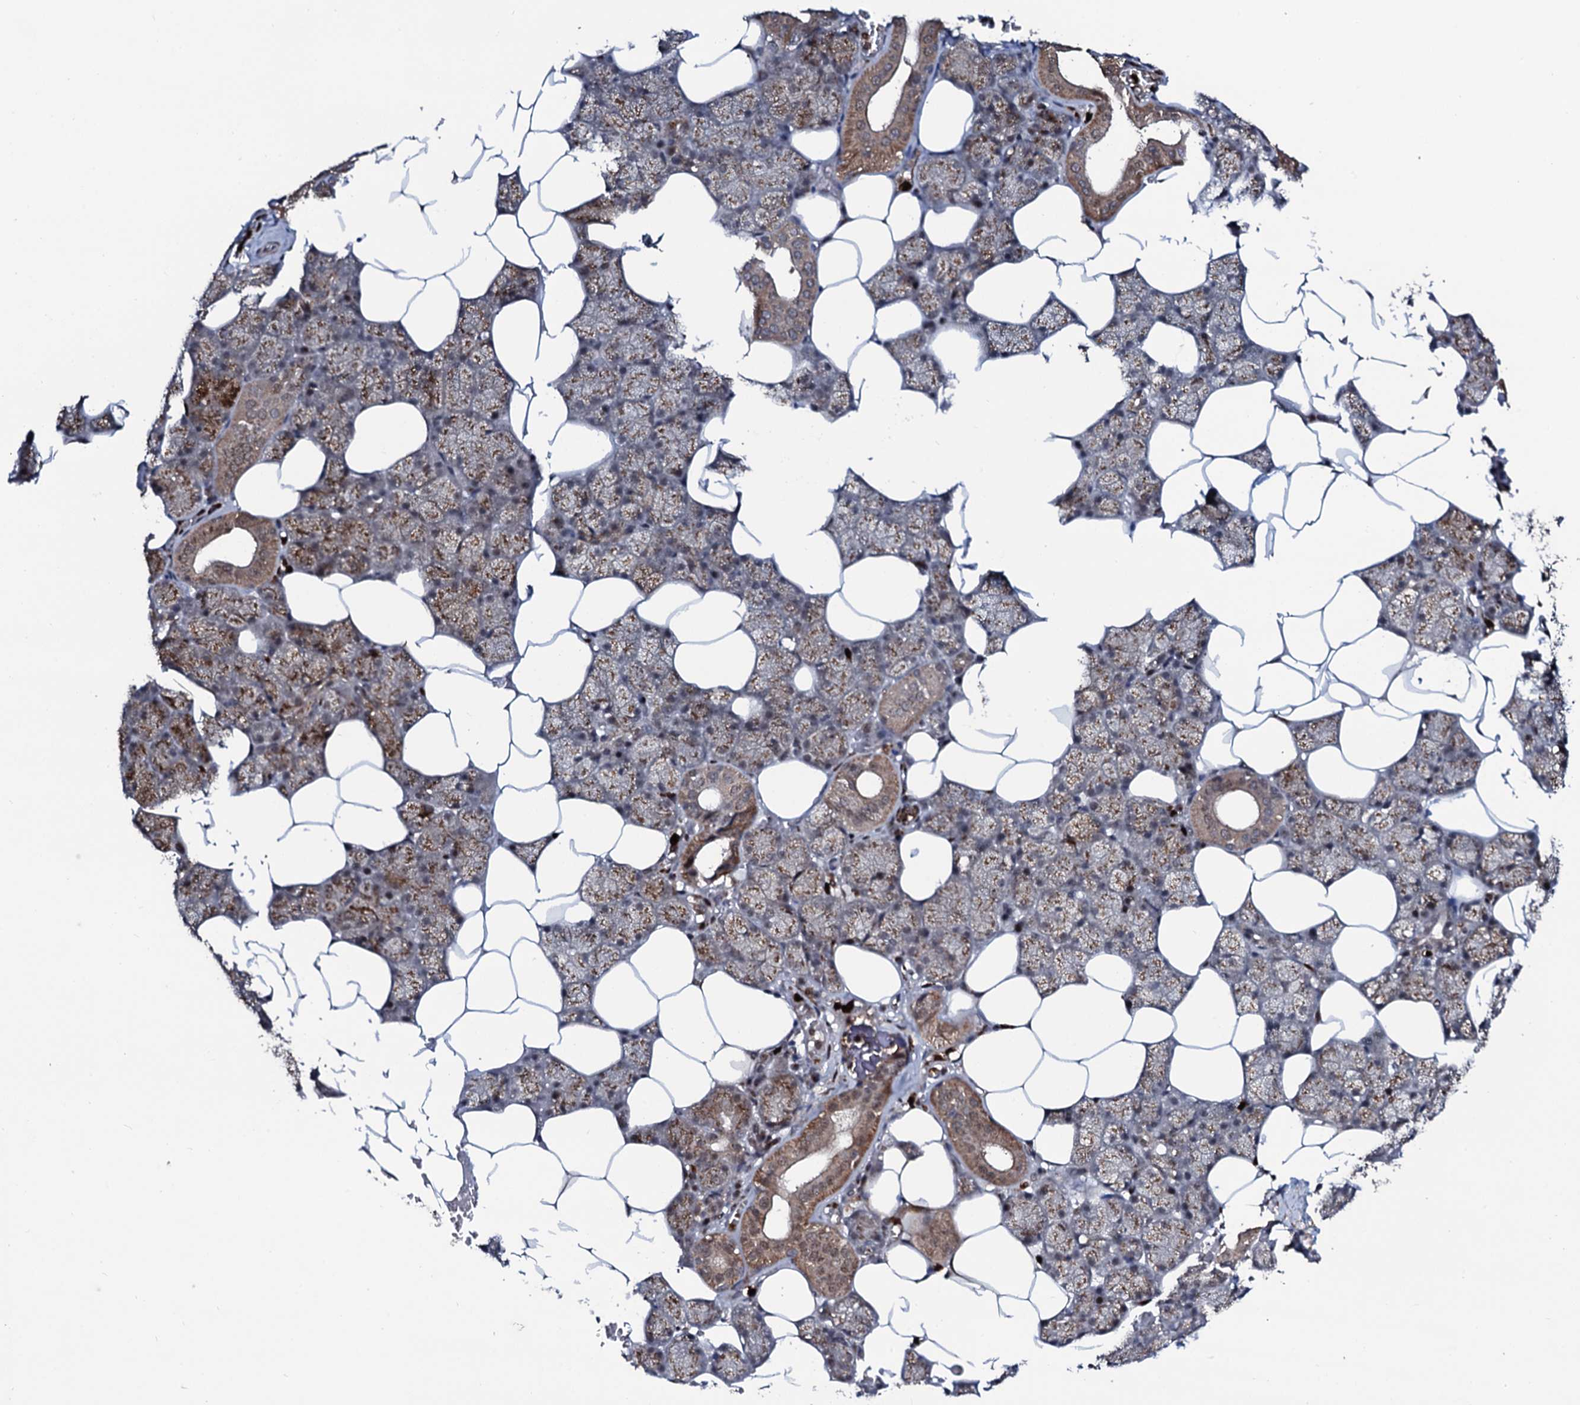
{"staining": {"intensity": "moderate", "quantity": "25%-75%", "location": "cytoplasmic/membranous"}, "tissue": "salivary gland", "cell_type": "Glandular cells", "image_type": "normal", "snomed": [{"axis": "morphology", "description": "Normal tissue, NOS"}, {"axis": "topography", "description": "Salivary gland"}], "caption": "Moderate cytoplasmic/membranous positivity is present in about 25%-75% of glandular cells in normal salivary gland. (Brightfield microscopy of DAB IHC at high magnification).", "gene": "COG6", "patient": {"sex": "male", "age": 62}}